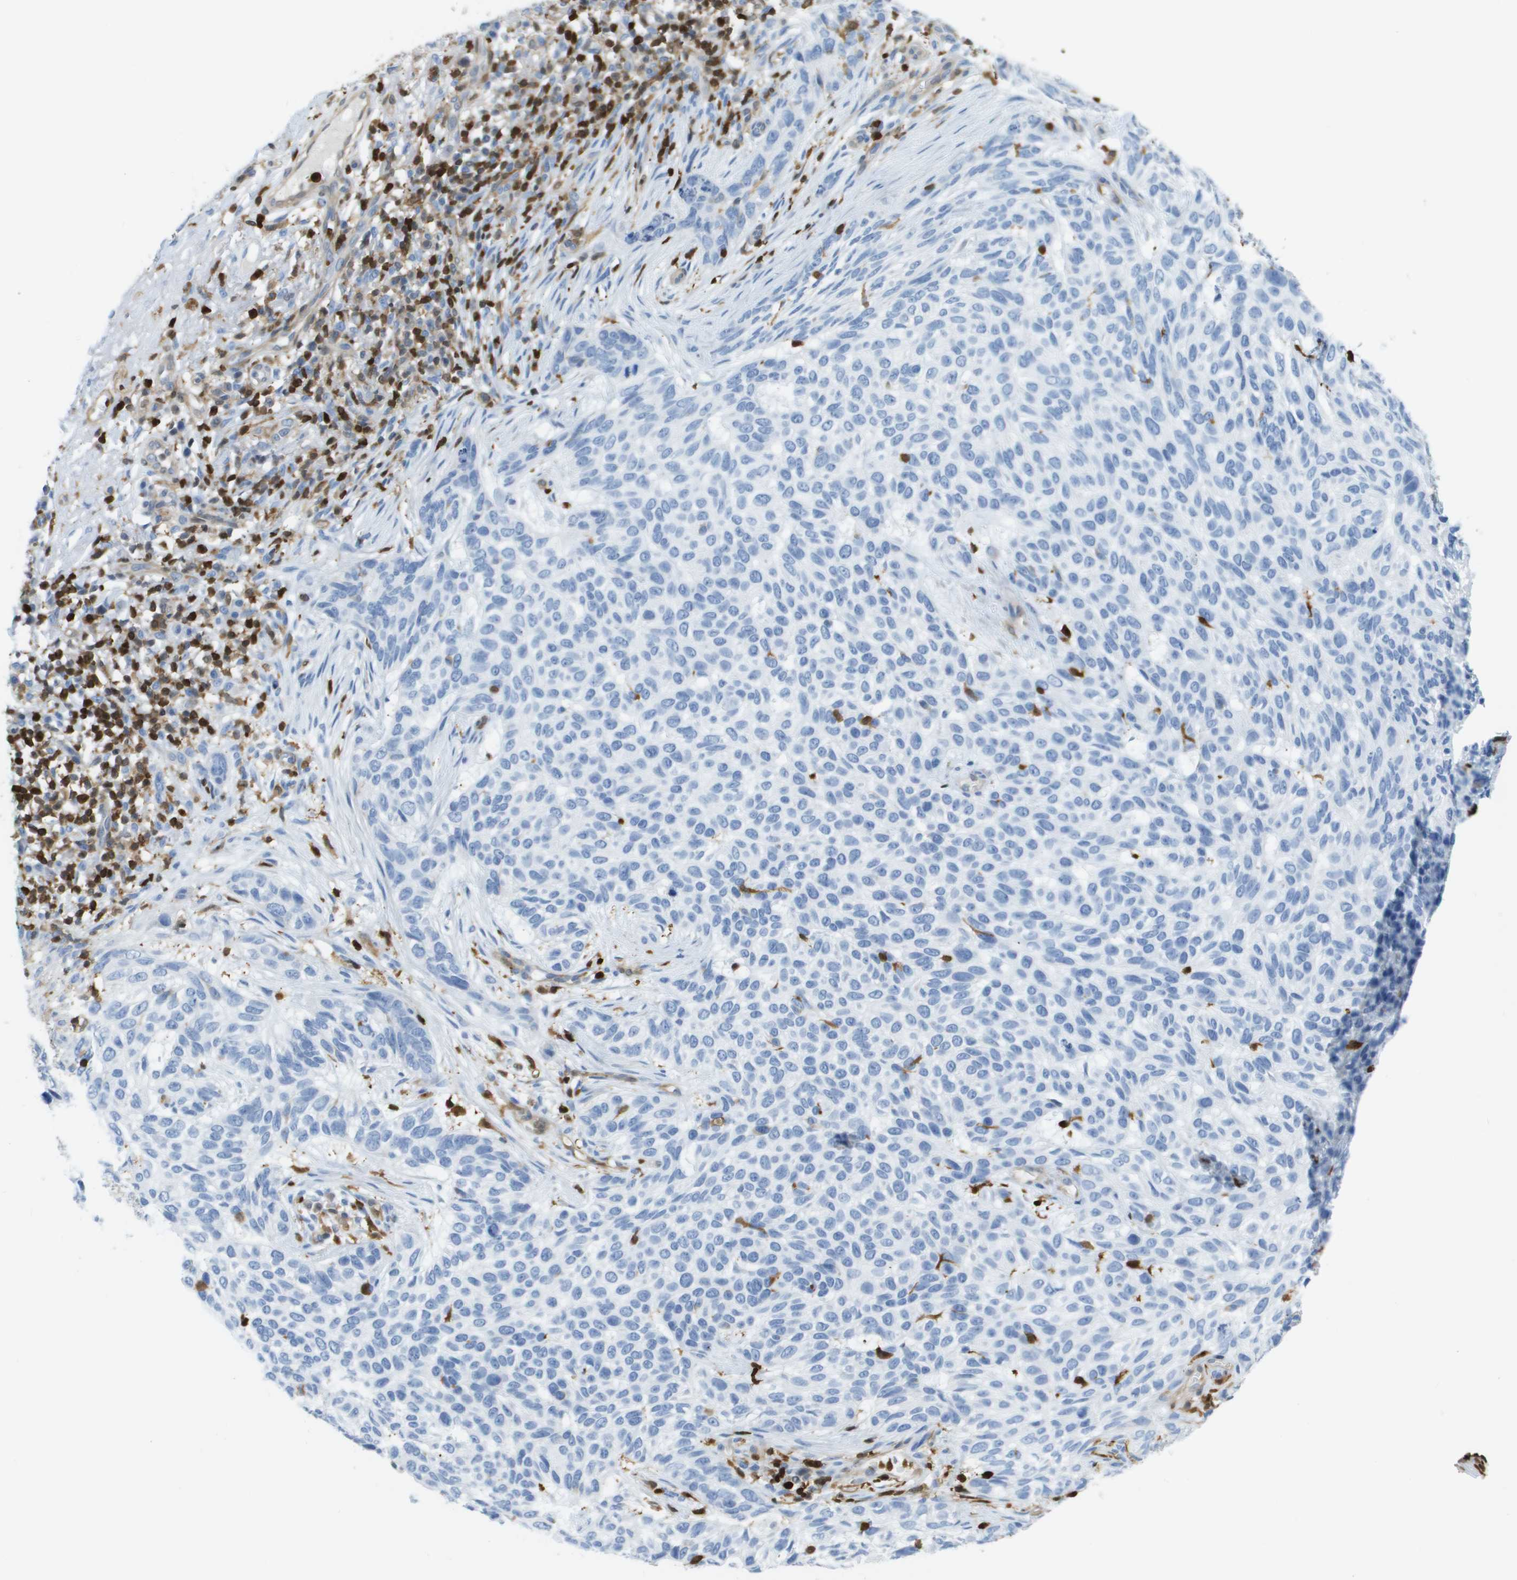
{"staining": {"intensity": "negative", "quantity": "none", "location": "none"}, "tissue": "skin cancer", "cell_type": "Tumor cells", "image_type": "cancer", "snomed": [{"axis": "morphology", "description": "Normal tissue, NOS"}, {"axis": "morphology", "description": "Basal cell carcinoma"}, {"axis": "topography", "description": "Skin"}], "caption": "Tumor cells are negative for brown protein staining in skin cancer (basal cell carcinoma).", "gene": "DOCK5", "patient": {"sex": "male", "age": 79}}